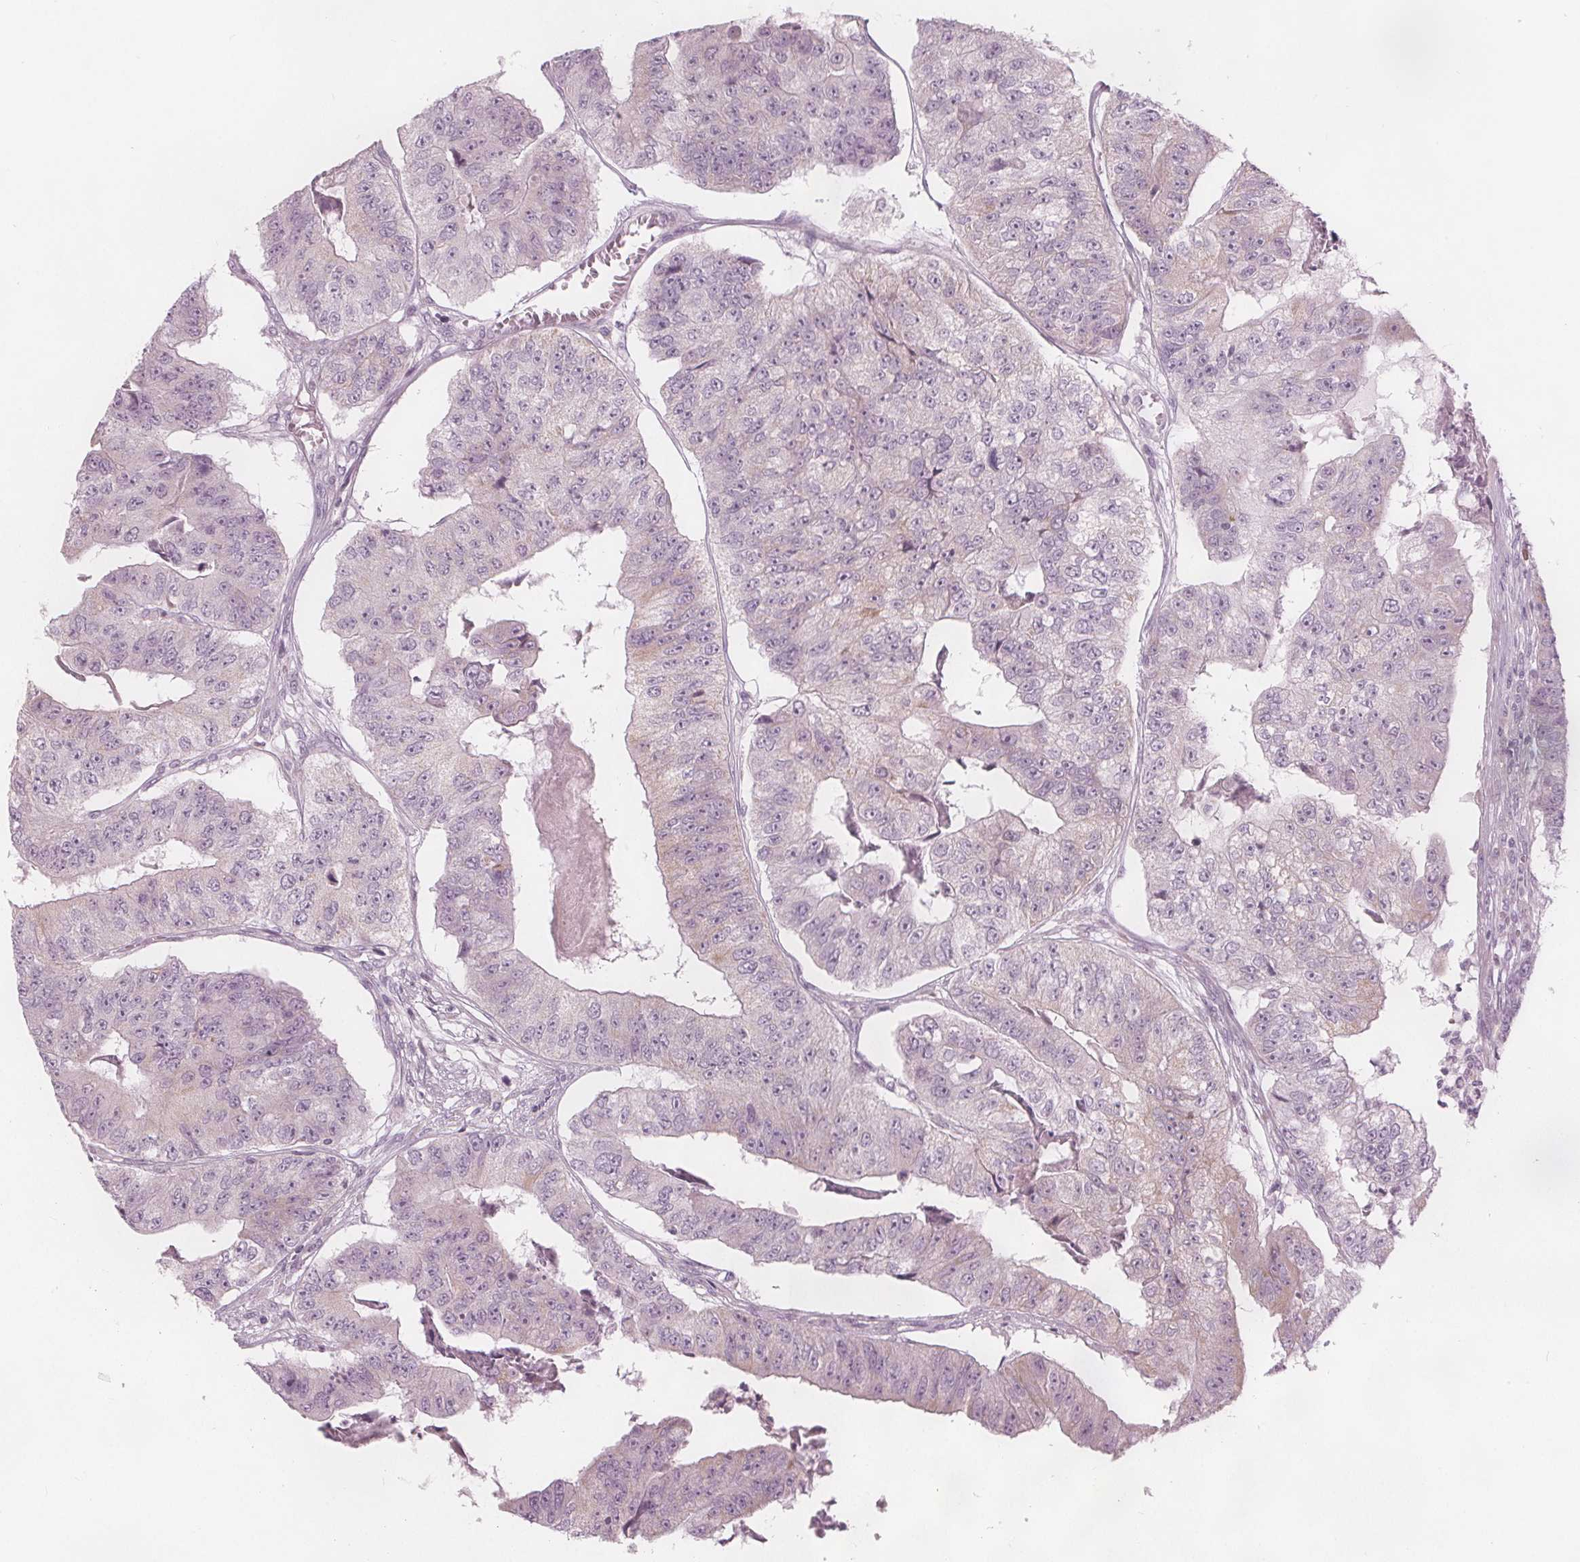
{"staining": {"intensity": "negative", "quantity": "none", "location": "none"}, "tissue": "colorectal cancer", "cell_type": "Tumor cells", "image_type": "cancer", "snomed": [{"axis": "morphology", "description": "Adenocarcinoma, NOS"}, {"axis": "topography", "description": "Colon"}], "caption": "IHC histopathology image of neoplastic tissue: human colorectal cancer stained with DAB shows no significant protein staining in tumor cells.", "gene": "BRSK1", "patient": {"sex": "female", "age": 67}}